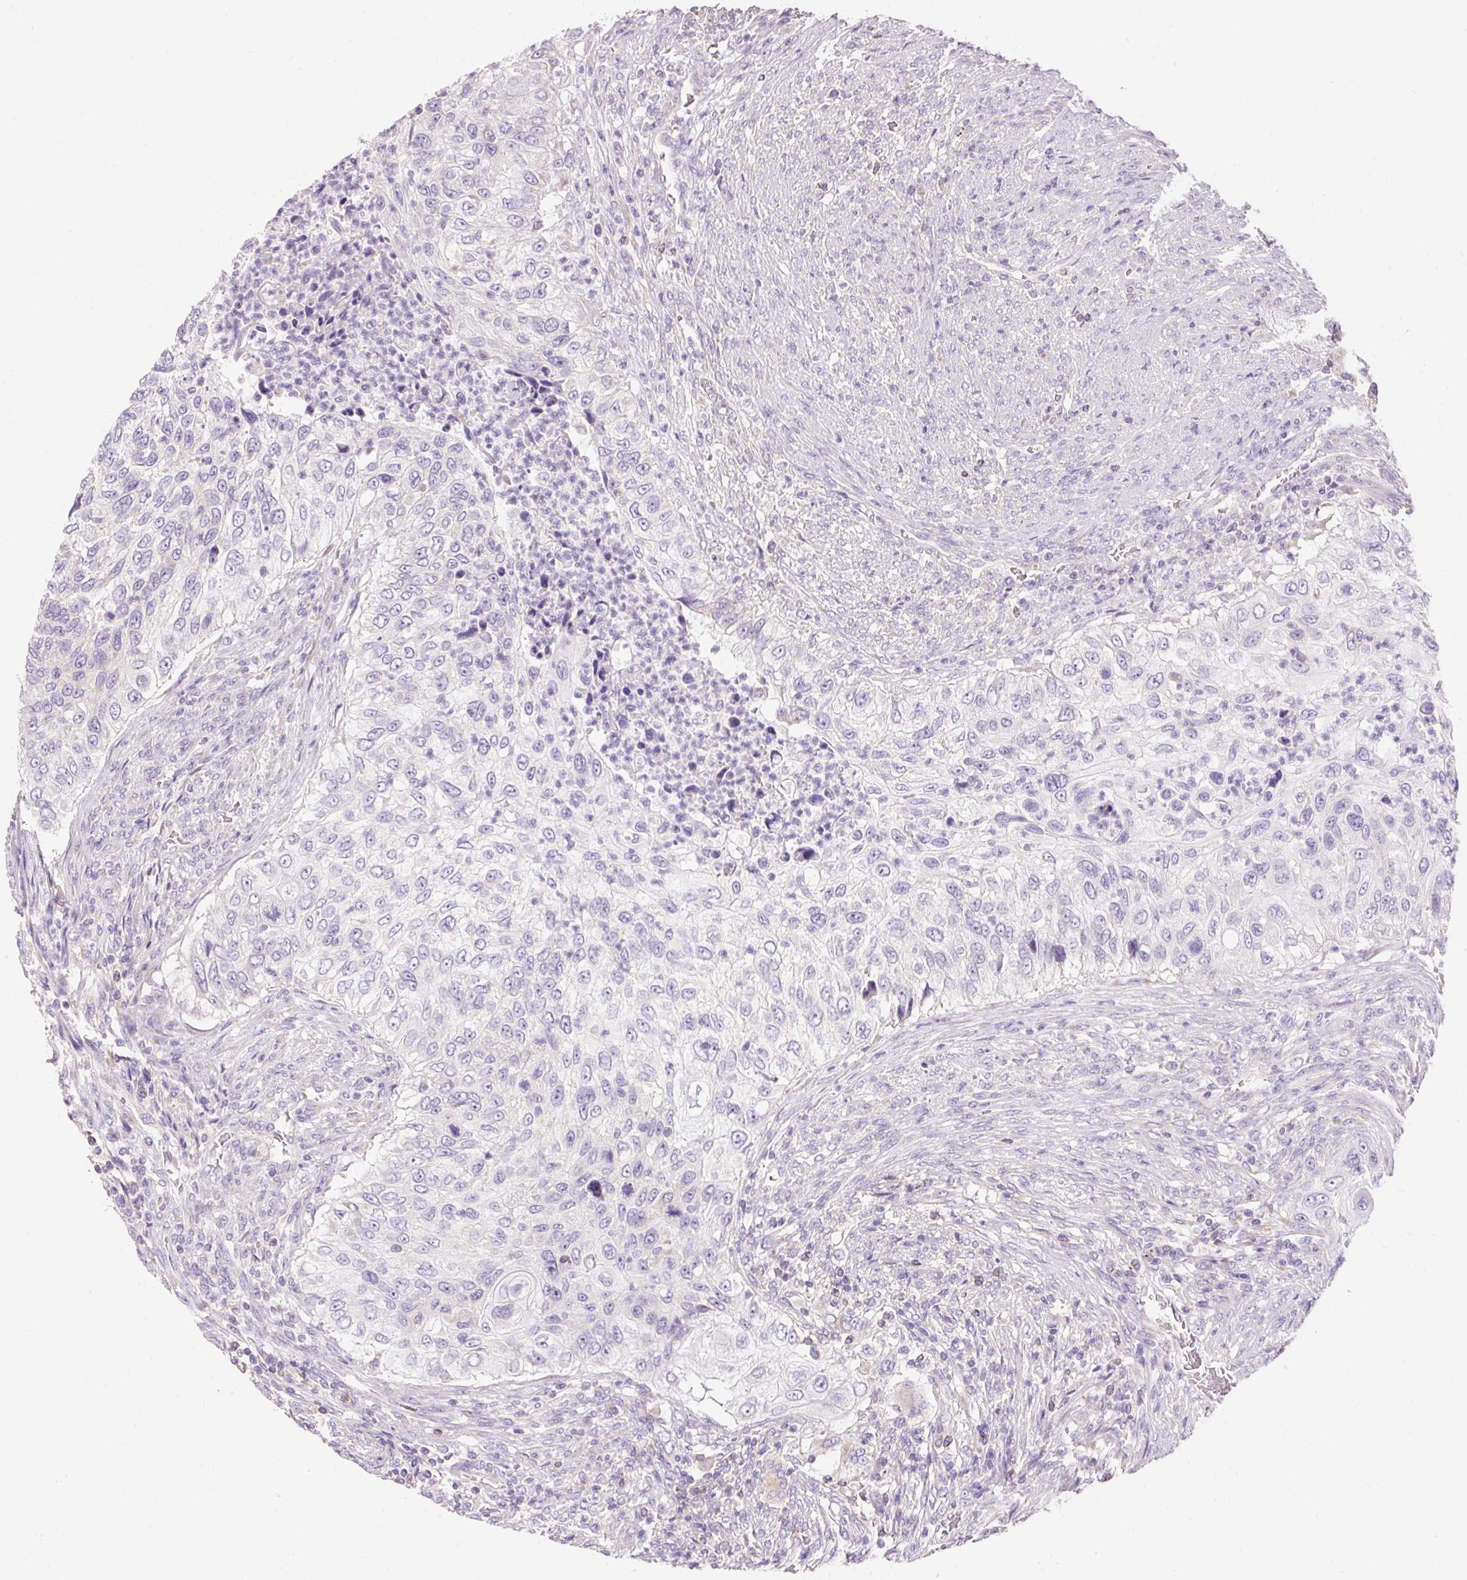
{"staining": {"intensity": "negative", "quantity": "none", "location": "none"}, "tissue": "urothelial cancer", "cell_type": "Tumor cells", "image_type": "cancer", "snomed": [{"axis": "morphology", "description": "Urothelial carcinoma, High grade"}, {"axis": "topography", "description": "Urinary bladder"}], "caption": "There is no significant staining in tumor cells of urothelial cancer.", "gene": "PMAIP1", "patient": {"sex": "female", "age": 60}}